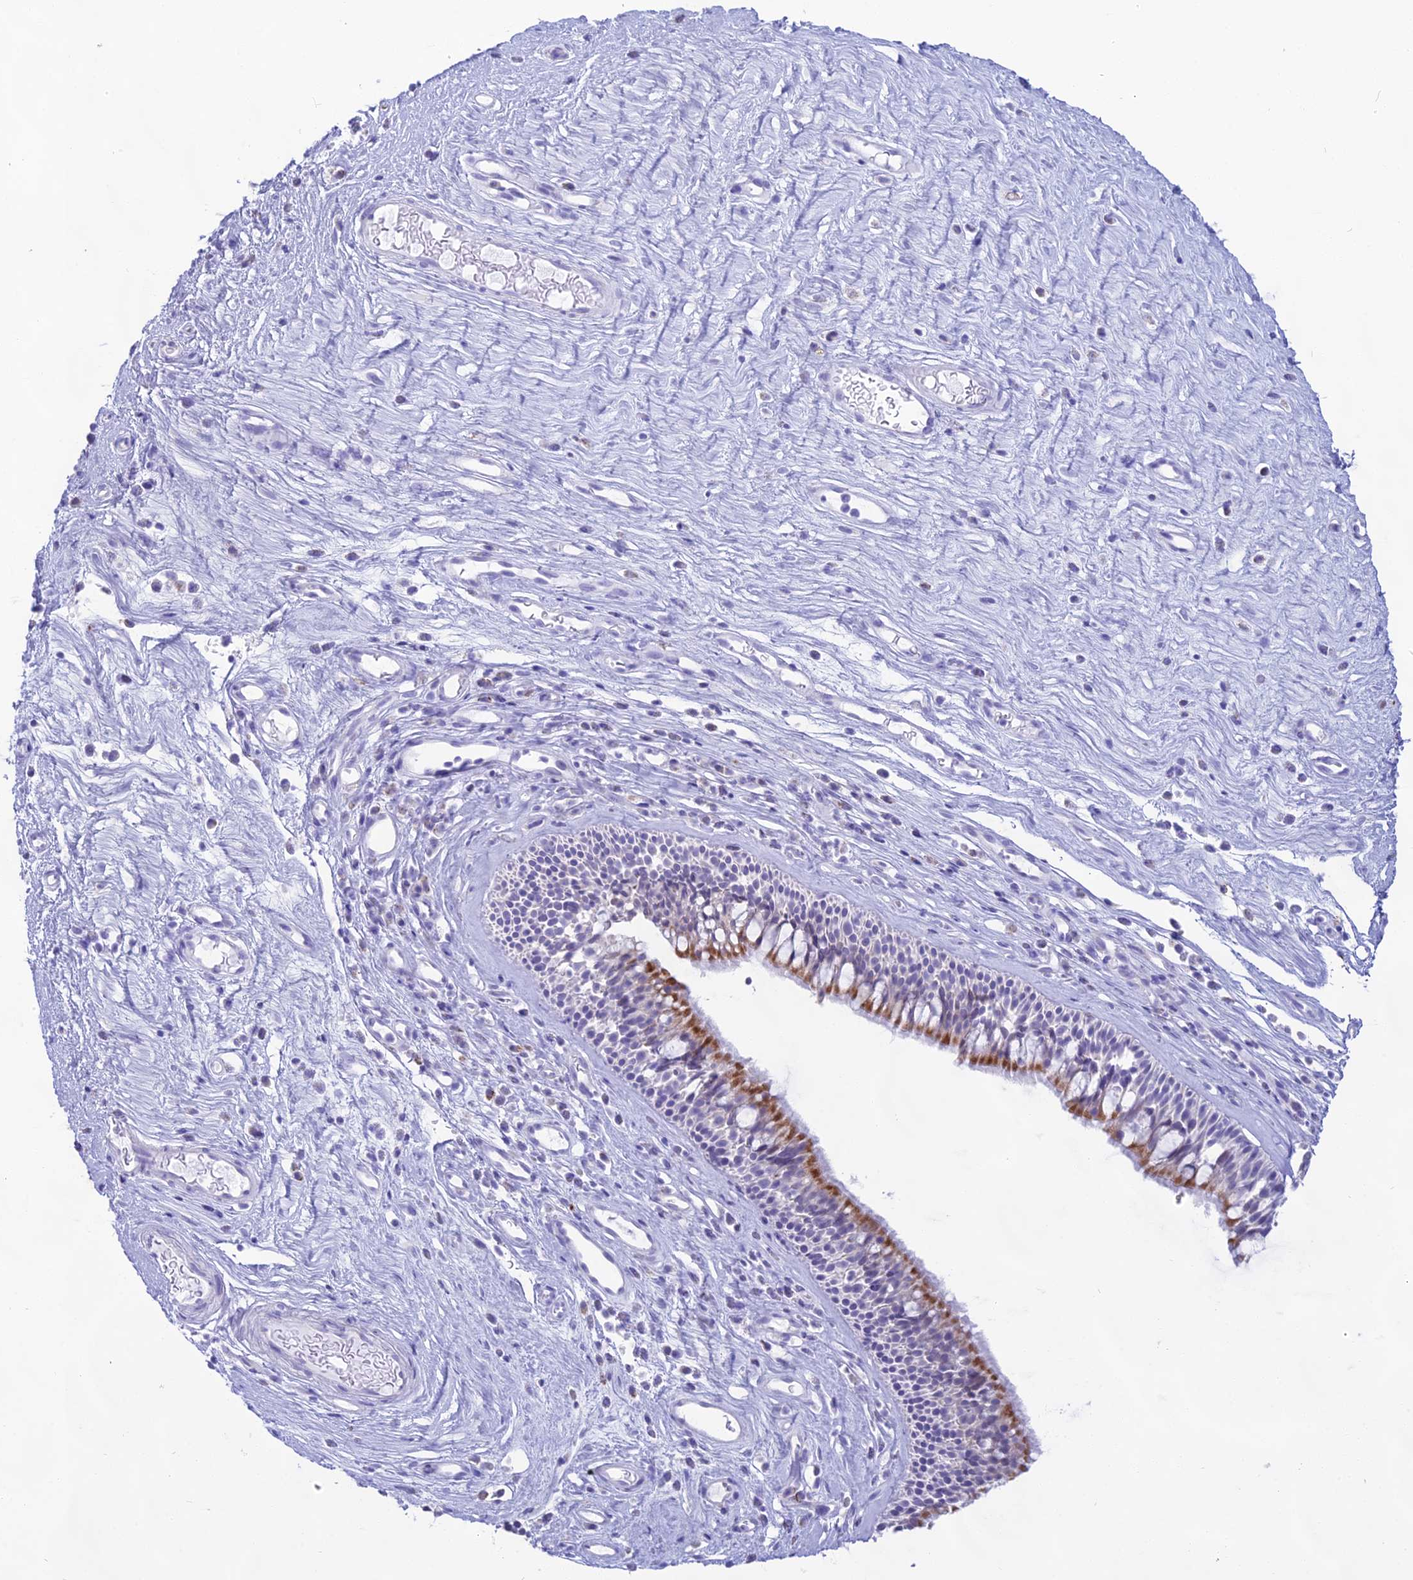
{"staining": {"intensity": "moderate", "quantity": "25%-75%", "location": "cytoplasmic/membranous"}, "tissue": "nasopharynx", "cell_type": "Respiratory epithelial cells", "image_type": "normal", "snomed": [{"axis": "morphology", "description": "Normal tissue, NOS"}, {"axis": "morphology", "description": "Inflammation, NOS"}, {"axis": "morphology", "description": "Malignant melanoma, Metastatic site"}, {"axis": "topography", "description": "Nasopharynx"}], "caption": "The photomicrograph shows immunohistochemical staining of benign nasopharynx. There is moderate cytoplasmic/membranous expression is present in about 25%-75% of respiratory epithelial cells.", "gene": "CGB1", "patient": {"sex": "male", "age": 70}}